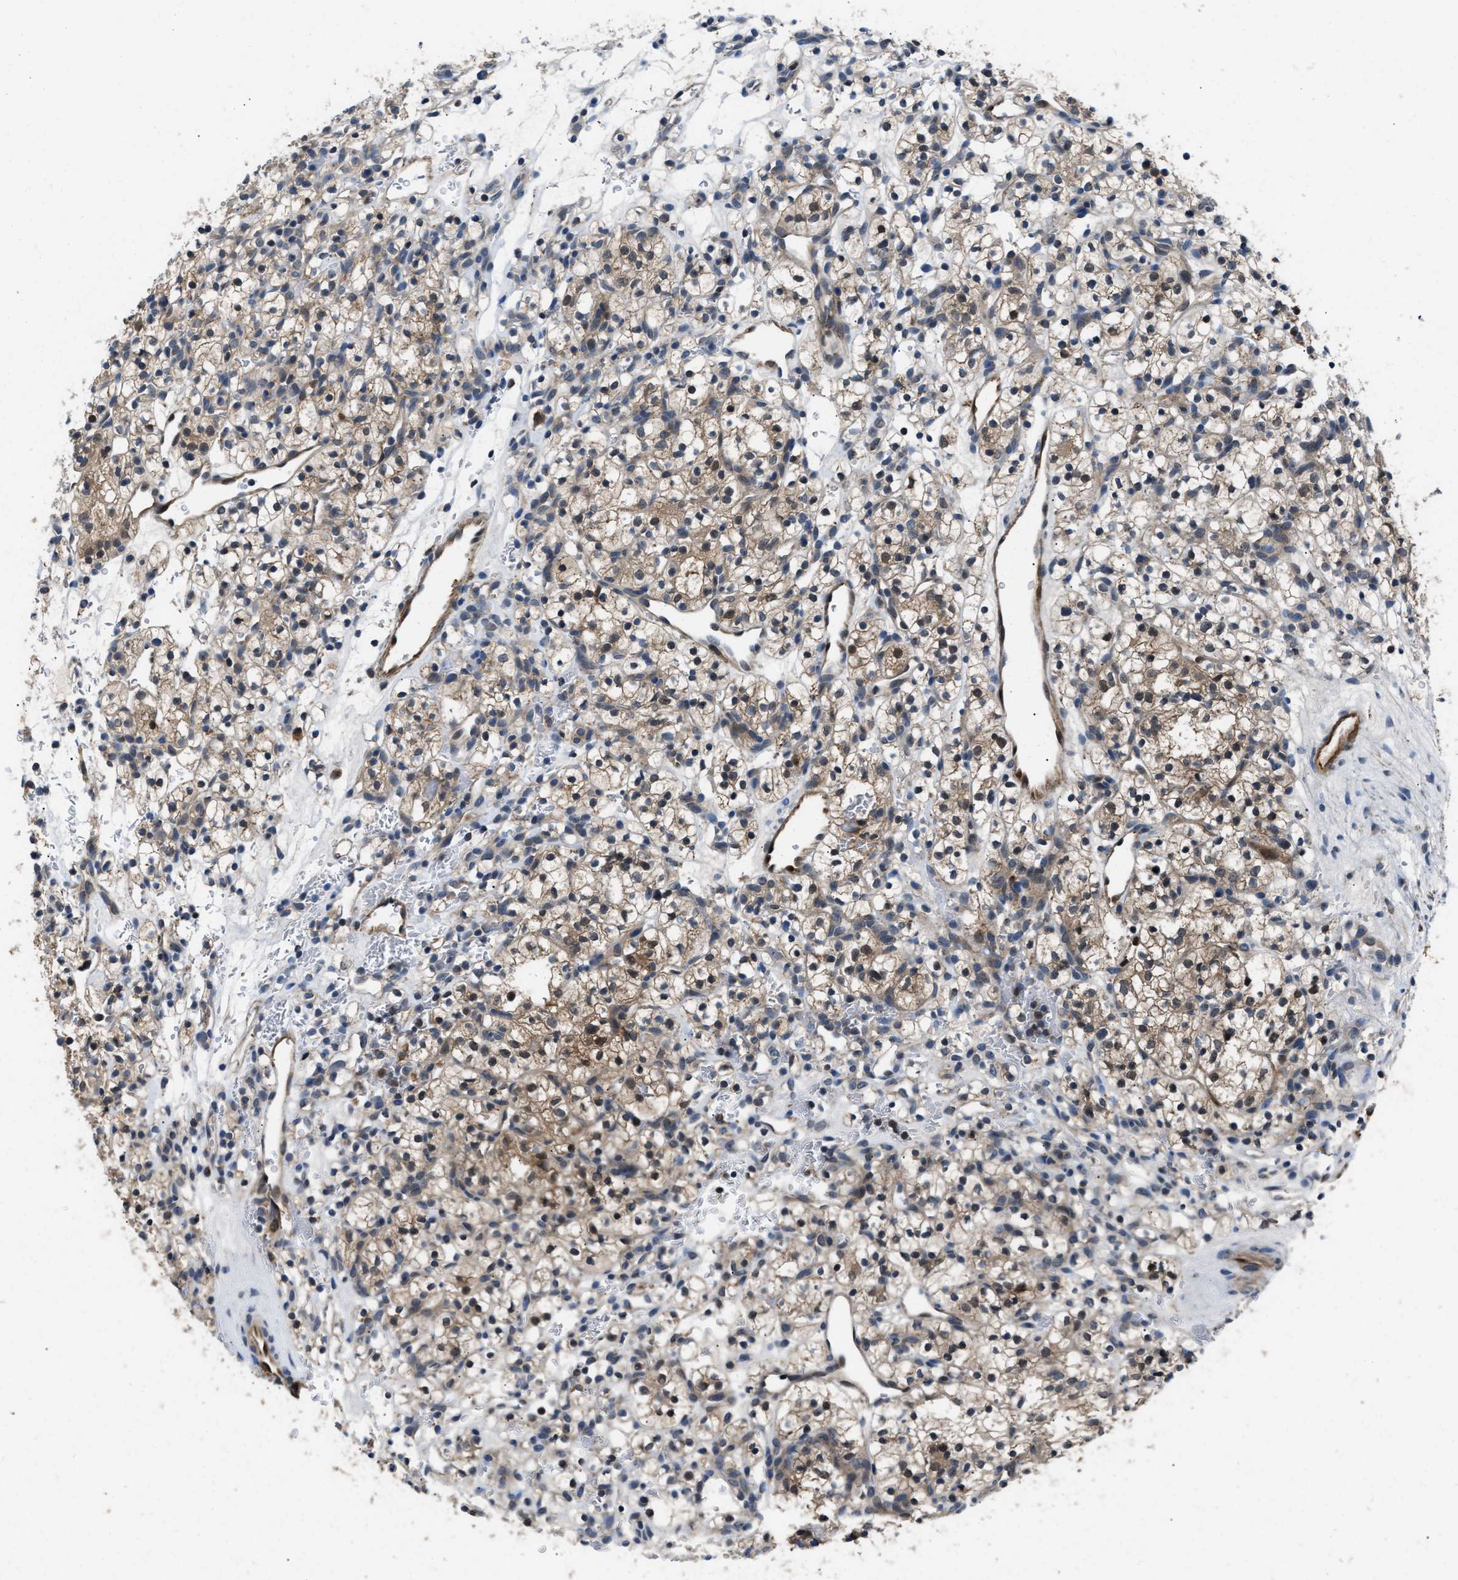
{"staining": {"intensity": "moderate", "quantity": ">75%", "location": "cytoplasmic/membranous,nuclear"}, "tissue": "renal cancer", "cell_type": "Tumor cells", "image_type": "cancer", "snomed": [{"axis": "morphology", "description": "Adenocarcinoma, NOS"}, {"axis": "topography", "description": "Kidney"}], "caption": "This image reveals IHC staining of human renal adenocarcinoma, with medium moderate cytoplasmic/membranous and nuclear staining in about >75% of tumor cells.", "gene": "PPA1", "patient": {"sex": "female", "age": 57}}